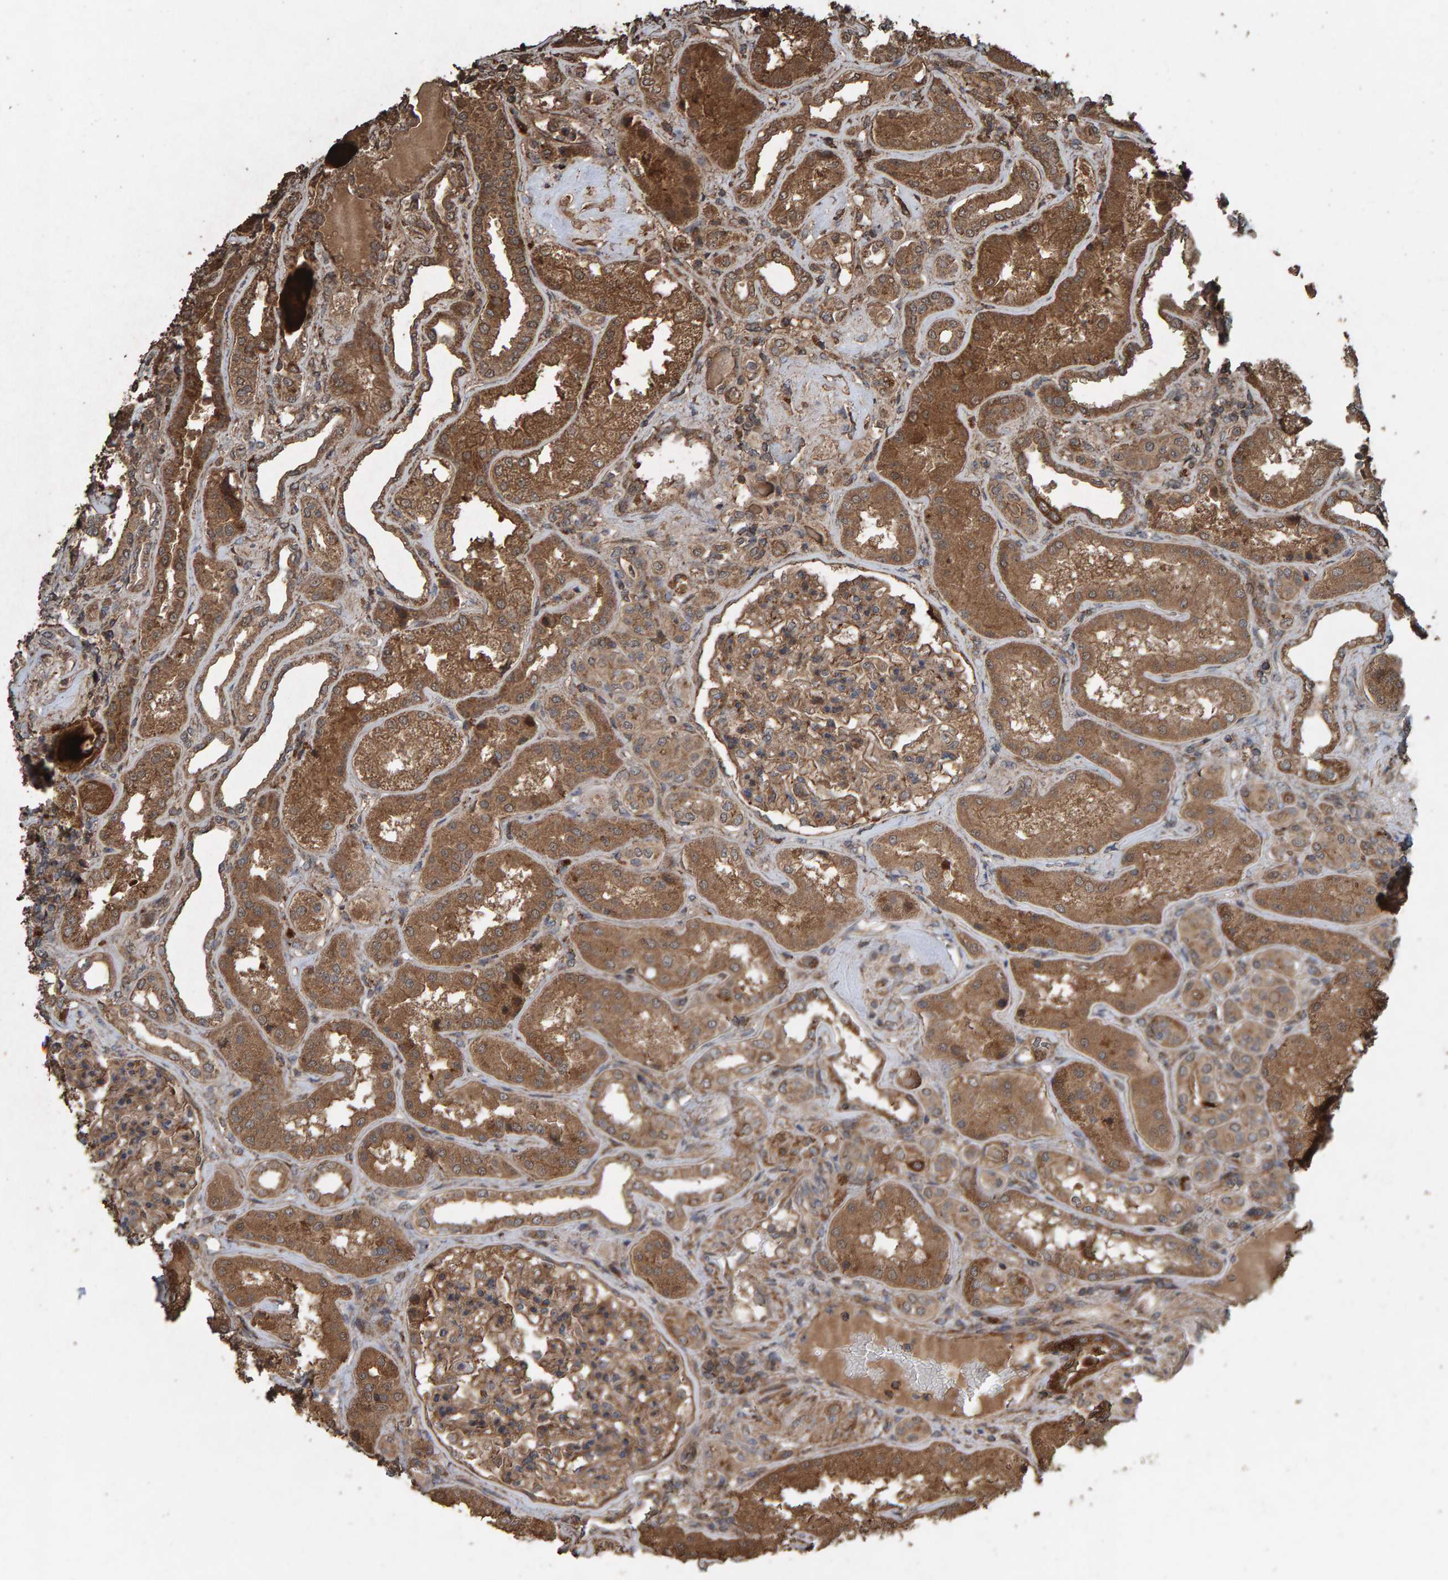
{"staining": {"intensity": "moderate", "quantity": ">75%", "location": "cytoplasmic/membranous"}, "tissue": "kidney", "cell_type": "Cells in glomeruli", "image_type": "normal", "snomed": [{"axis": "morphology", "description": "Normal tissue, NOS"}, {"axis": "topography", "description": "Kidney"}], "caption": "Benign kidney was stained to show a protein in brown. There is medium levels of moderate cytoplasmic/membranous expression in about >75% of cells in glomeruli.", "gene": "DUS1L", "patient": {"sex": "female", "age": 56}}